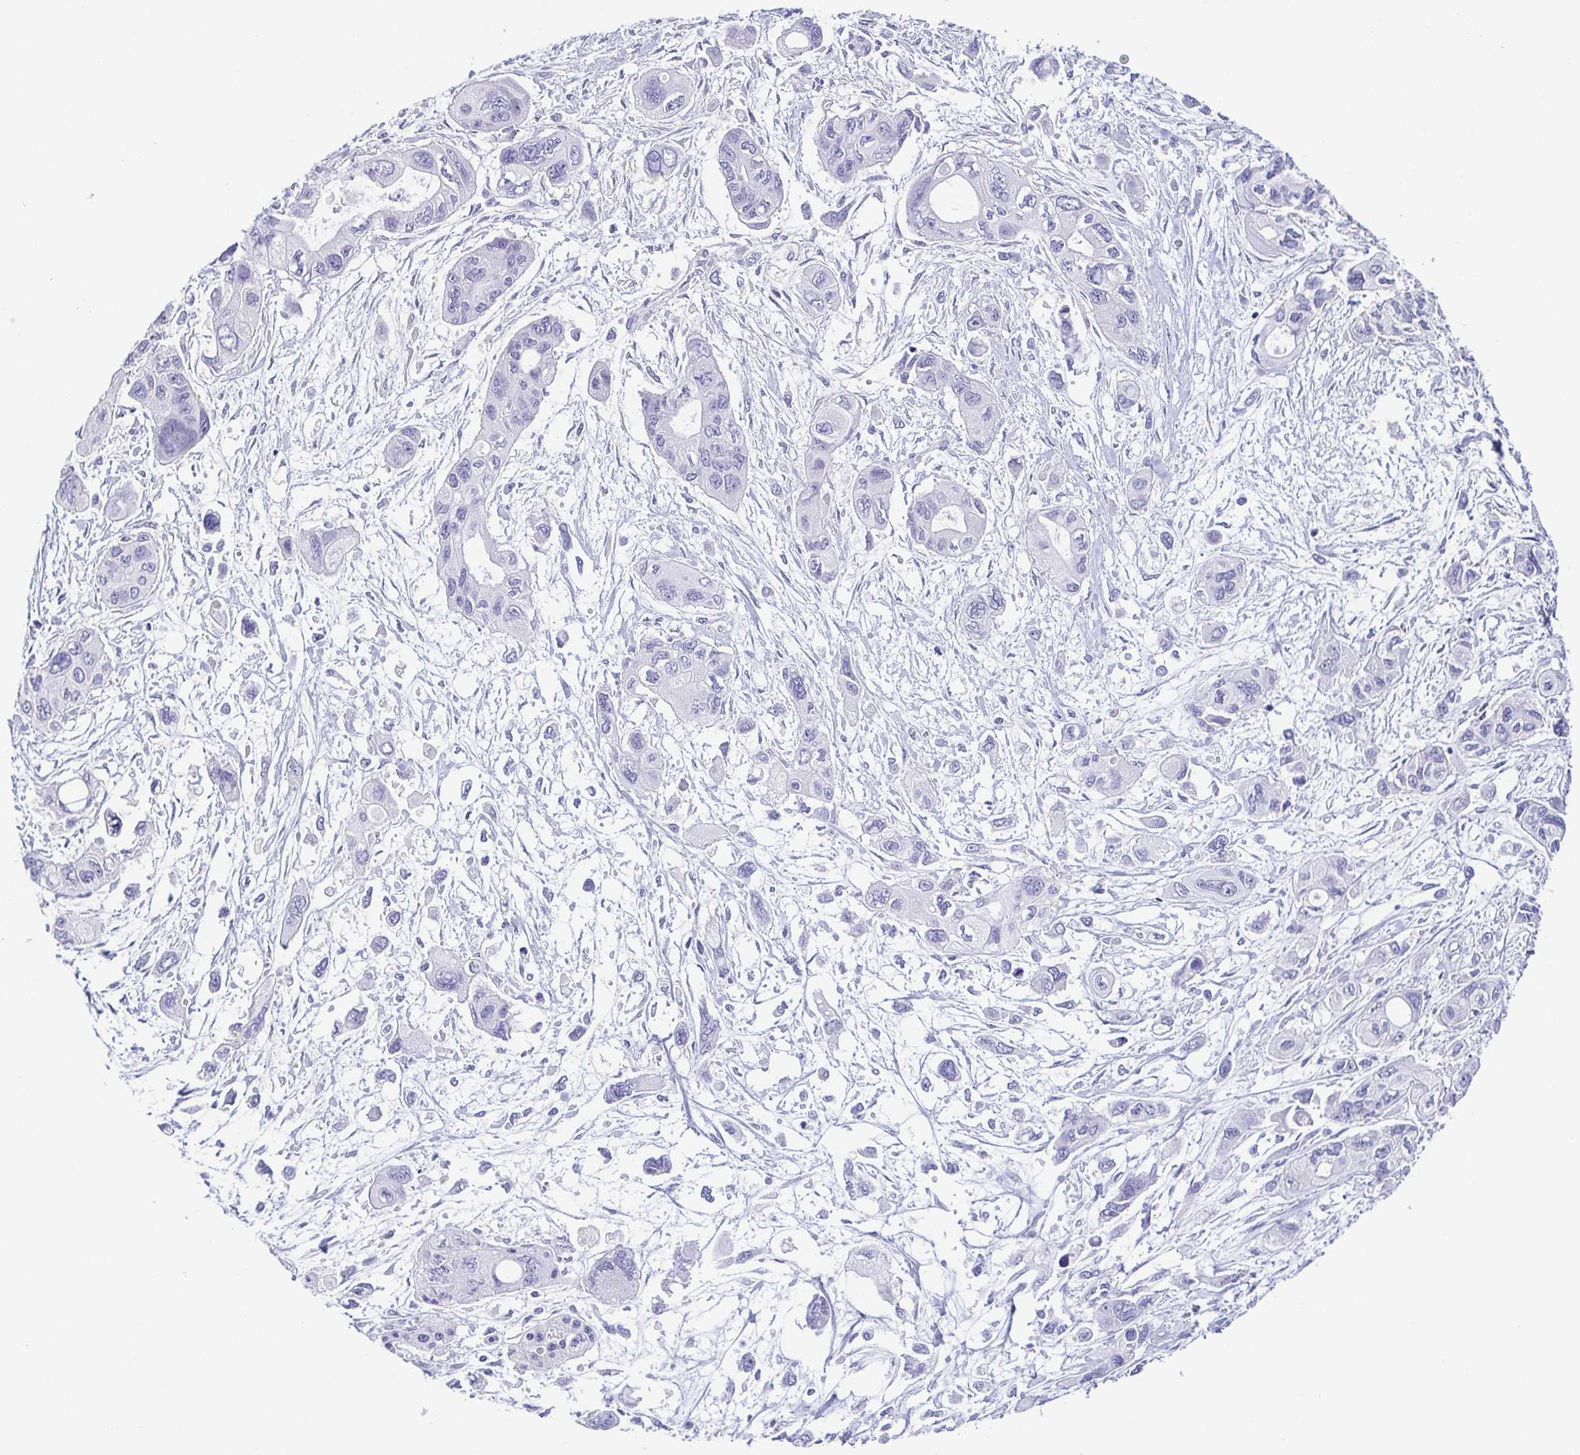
{"staining": {"intensity": "negative", "quantity": "none", "location": "none"}, "tissue": "pancreatic cancer", "cell_type": "Tumor cells", "image_type": "cancer", "snomed": [{"axis": "morphology", "description": "Adenocarcinoma, NOS"}, {"axis": "topography", "description": "Pancreas"}], "caption": "High magnification brightfield microscopy of adenocarcinoma (pancreatic) stained with DAB (brown) and counterstained with hematoxylin (blue): tumor cells show no significant staining.", "gene": "PRR27", "patient": {"sex": "female", "age": 47}}